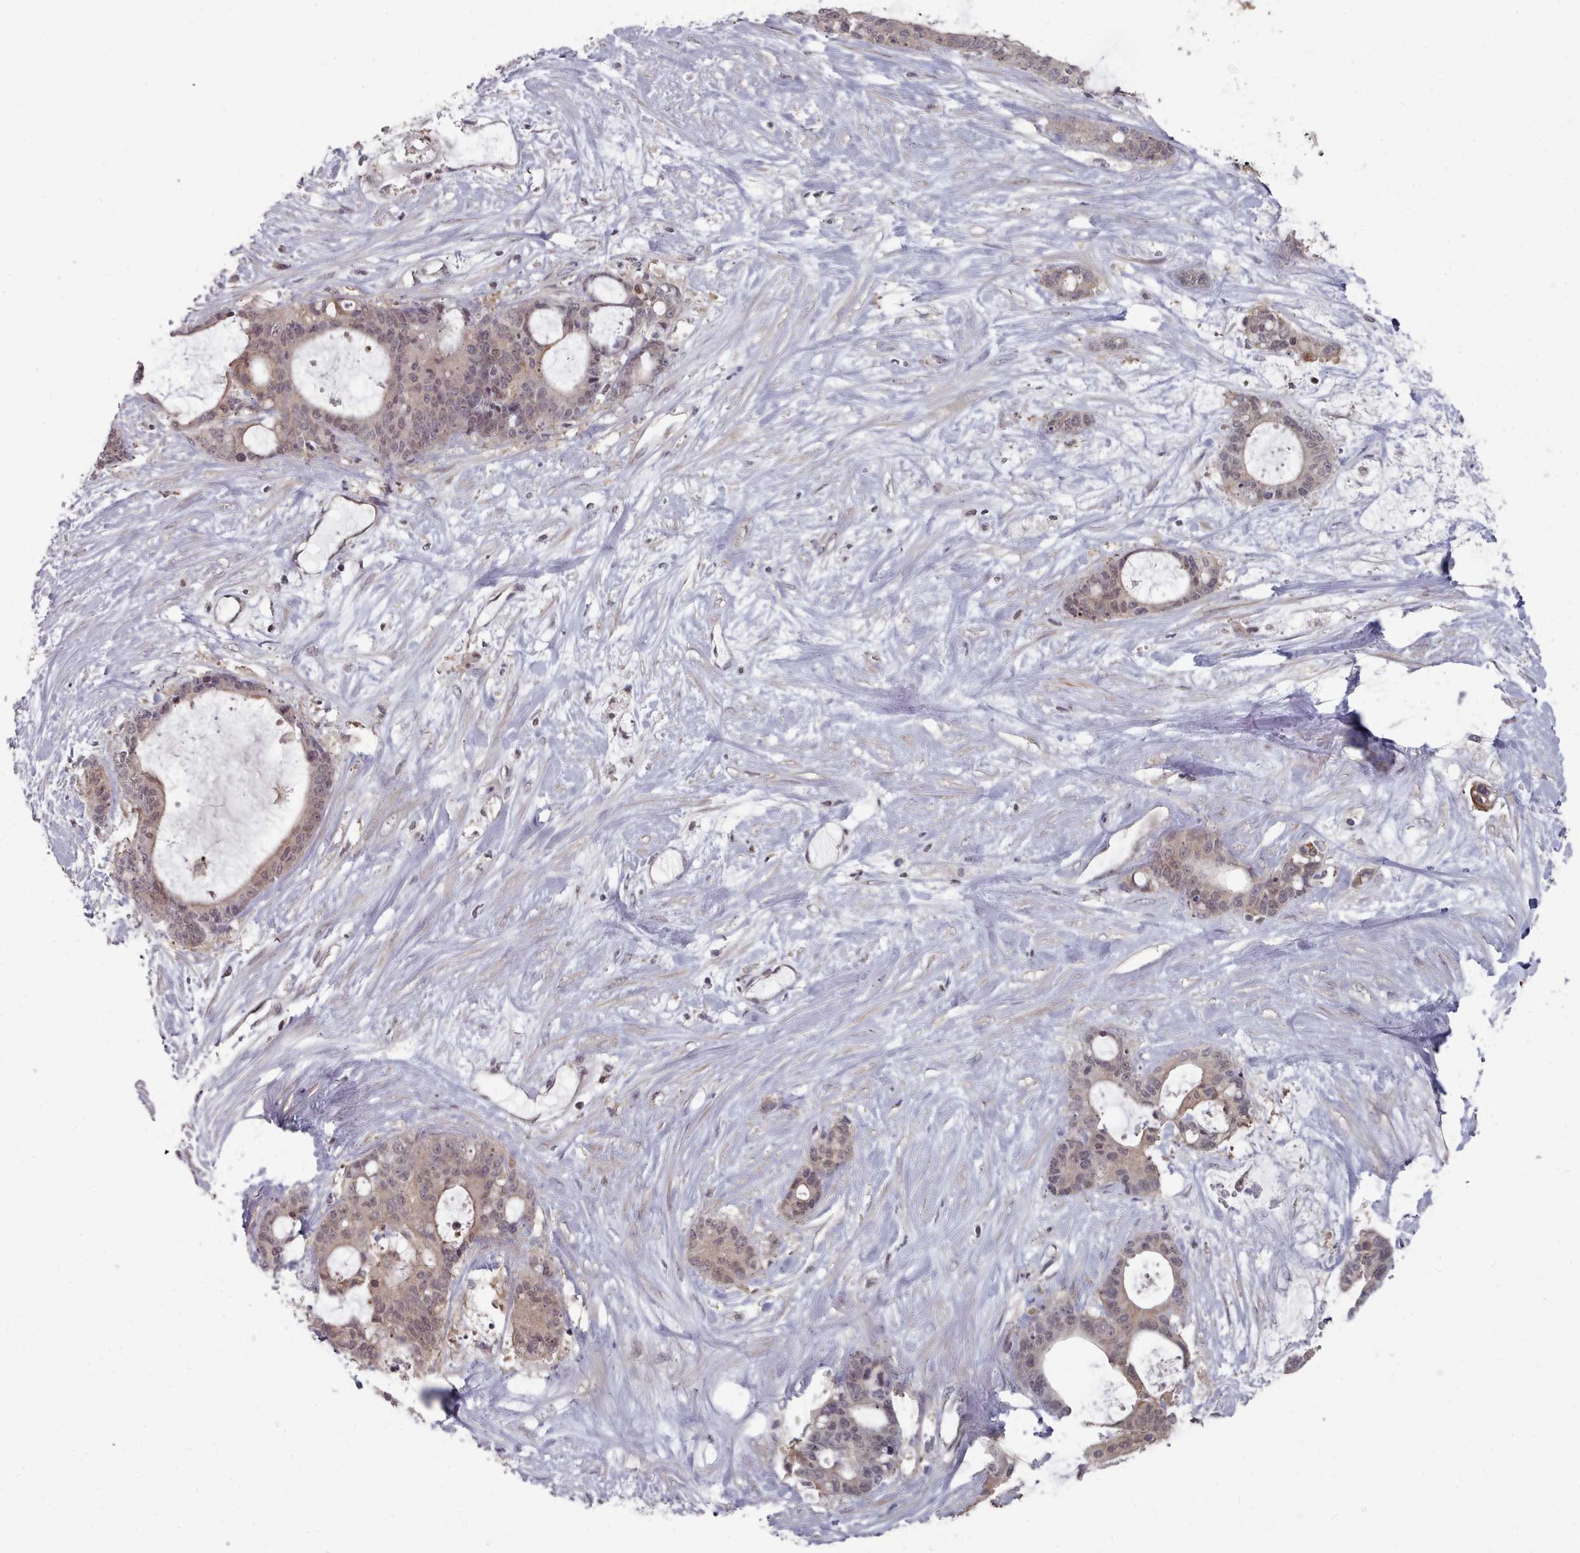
{"staining": {"intensity": "weak", "quantity": "25%-75%", "location": "cytoplasmic/membranous"}, "tissue": "liver cancer", "cell_type": "Tumor cells", "image_type": "cancer", "snomed": [{"axis": "morphology", "description": "Normal tissue, NOS"}, {"axis": "morphology", "description": "Cholangiocarcinoma"}, {"axis": "topography", "description": "Liver"}, {"axis": "topography", "description": "Peripheral nerve tissue"}], "caption": "Immunohistochemistry staining of liver cholangiocarcinoma, which demonstrates low levels of weak cytoplasmic/membranous expression in approximately 25%-75% of tumor cells indicating weak cytoplasmic/membranous protein staining. The staining was performed using DAB (3,3'-diaminobenzidine) (brown) for protein detection and nuclei were counterstained in hematoxylin (blue).", "gene": "HYAL3", "patient": {"sex": "female", "age": 73}}